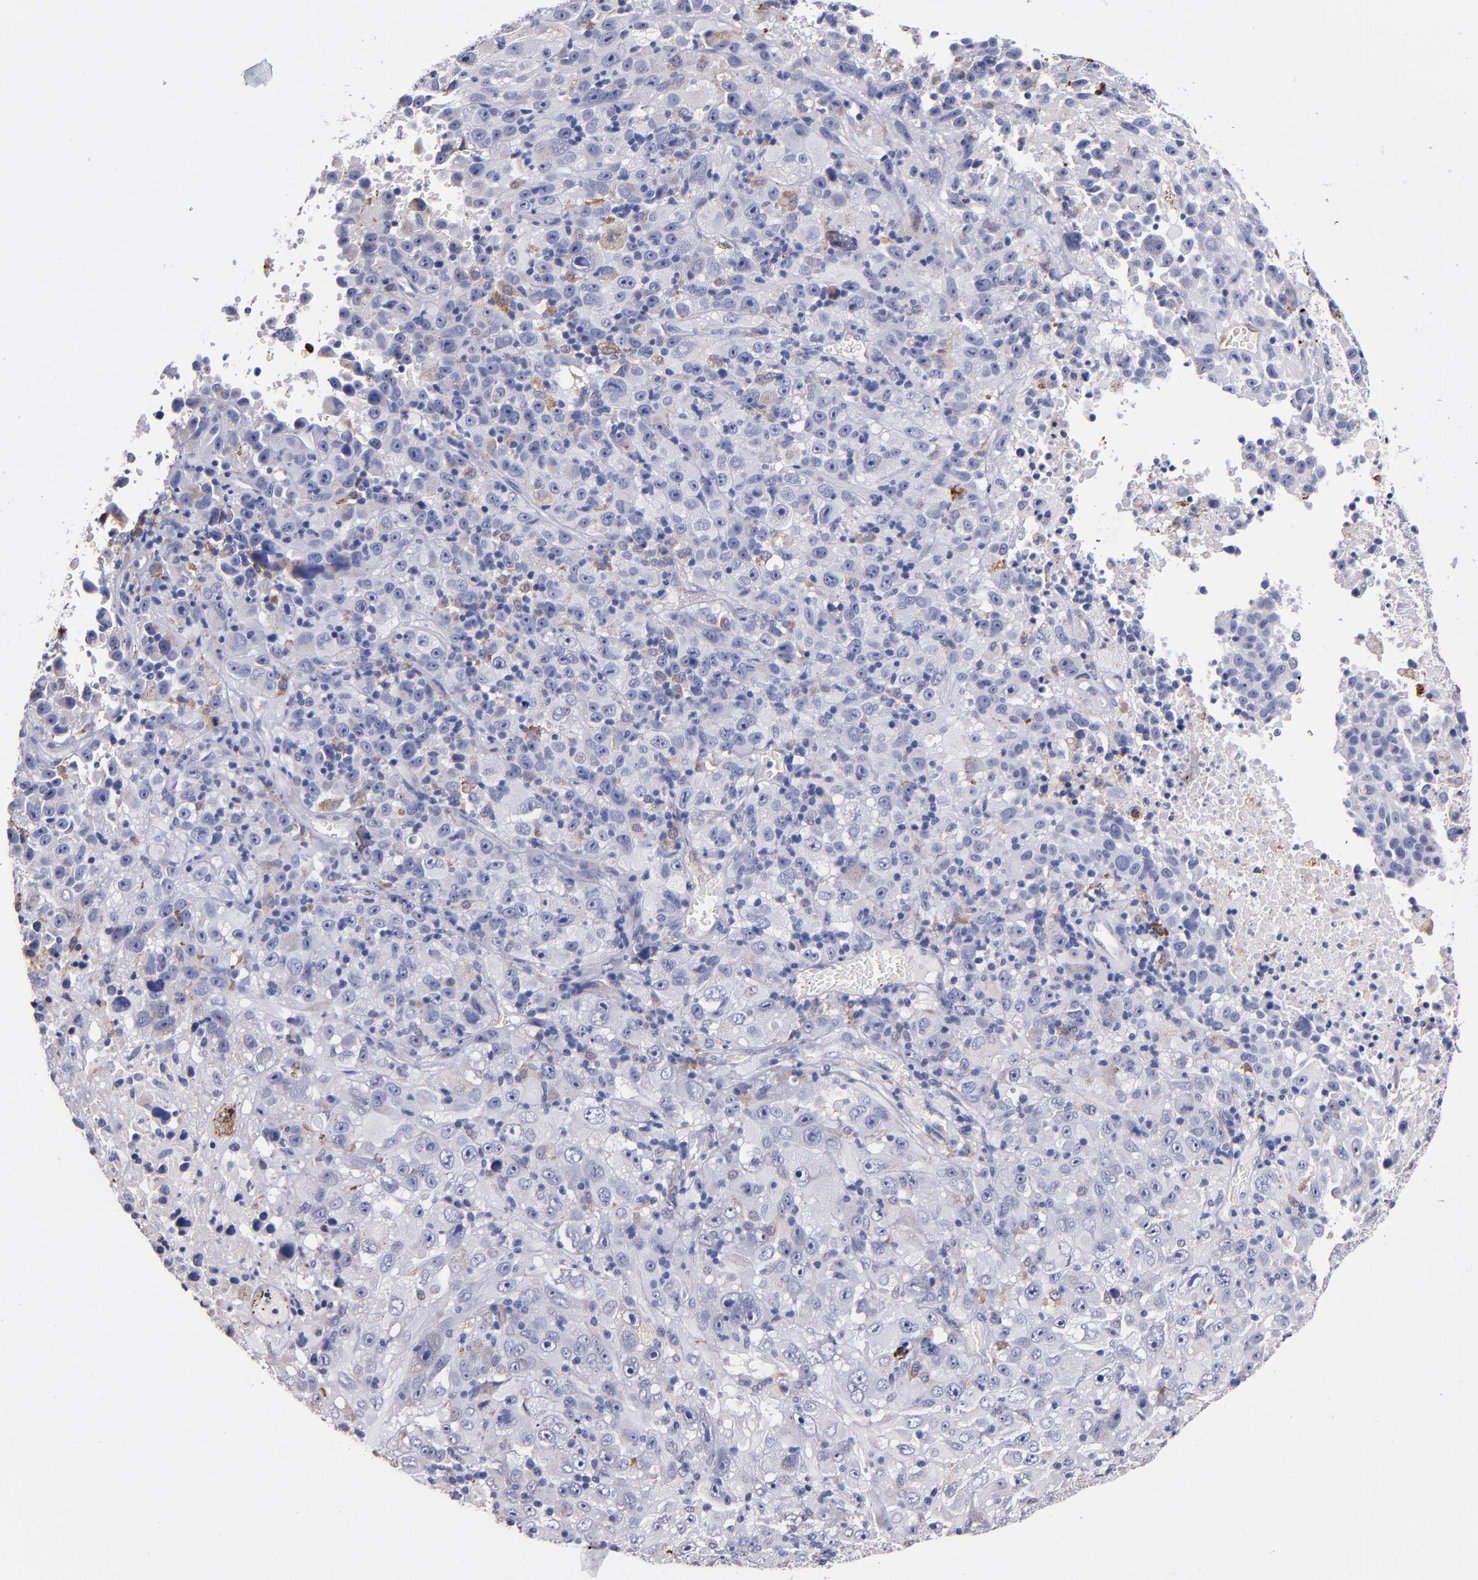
{"staining": {"intensity": "negative", "quantity": "none", "location": "none"}, "tissue": "melanoma", "cell_type": "Tumor cells", "image_type": "cancer", "snomed": [{"axis": "morphology", "description": "Malignant melanoma, Metastatic site"}, {"axis": "topography", "description": "Cerebral cortex"}], "caption": "IHC image of neoplastic tissue: melanoma stained with DAB (3,3'-diaminobenzidine) demonstrates no significant protein expression in tumor cells.", "gene": "SELP", "patient": {"sex": "female", "age": 52}}